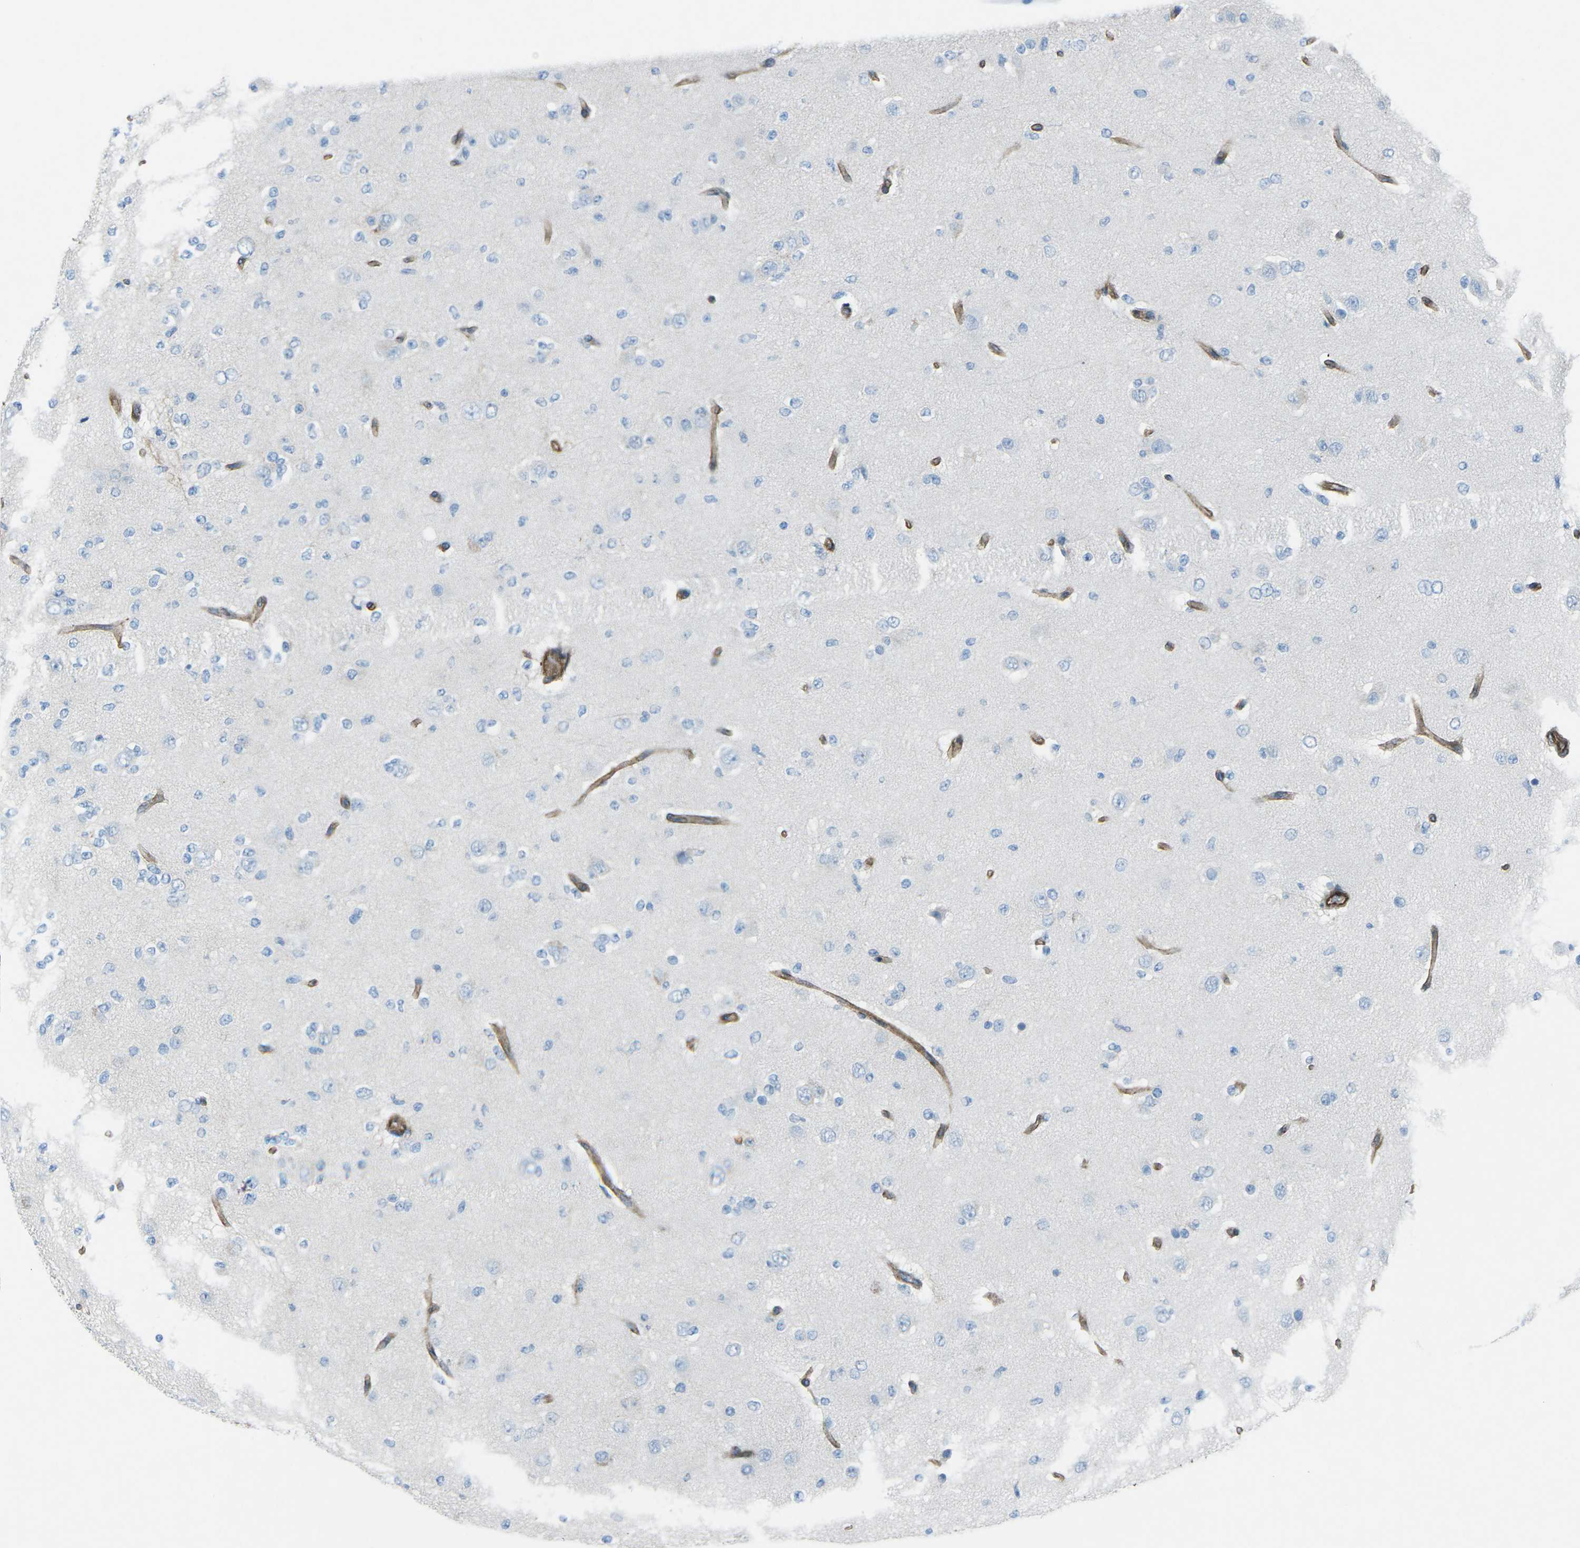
{"staining": {"intensity": "negative", "quantity": "none", "location": "none"}, "tissue": "glioma", "cell_type": "Tumor cells", "image_type": "cancer", "snomed": [{"axis": "morphology", "description": "Glioma, malignant, Low grade"}, {"axis": "topography", "description": "Brain"}], "caption": "Tumor cells show no significant staining in glioma. (DAB immunohistochemistry with hematoxylin counter stain).", "gene": "UTRN", "patient": {"sex": "male", "age": 38}}